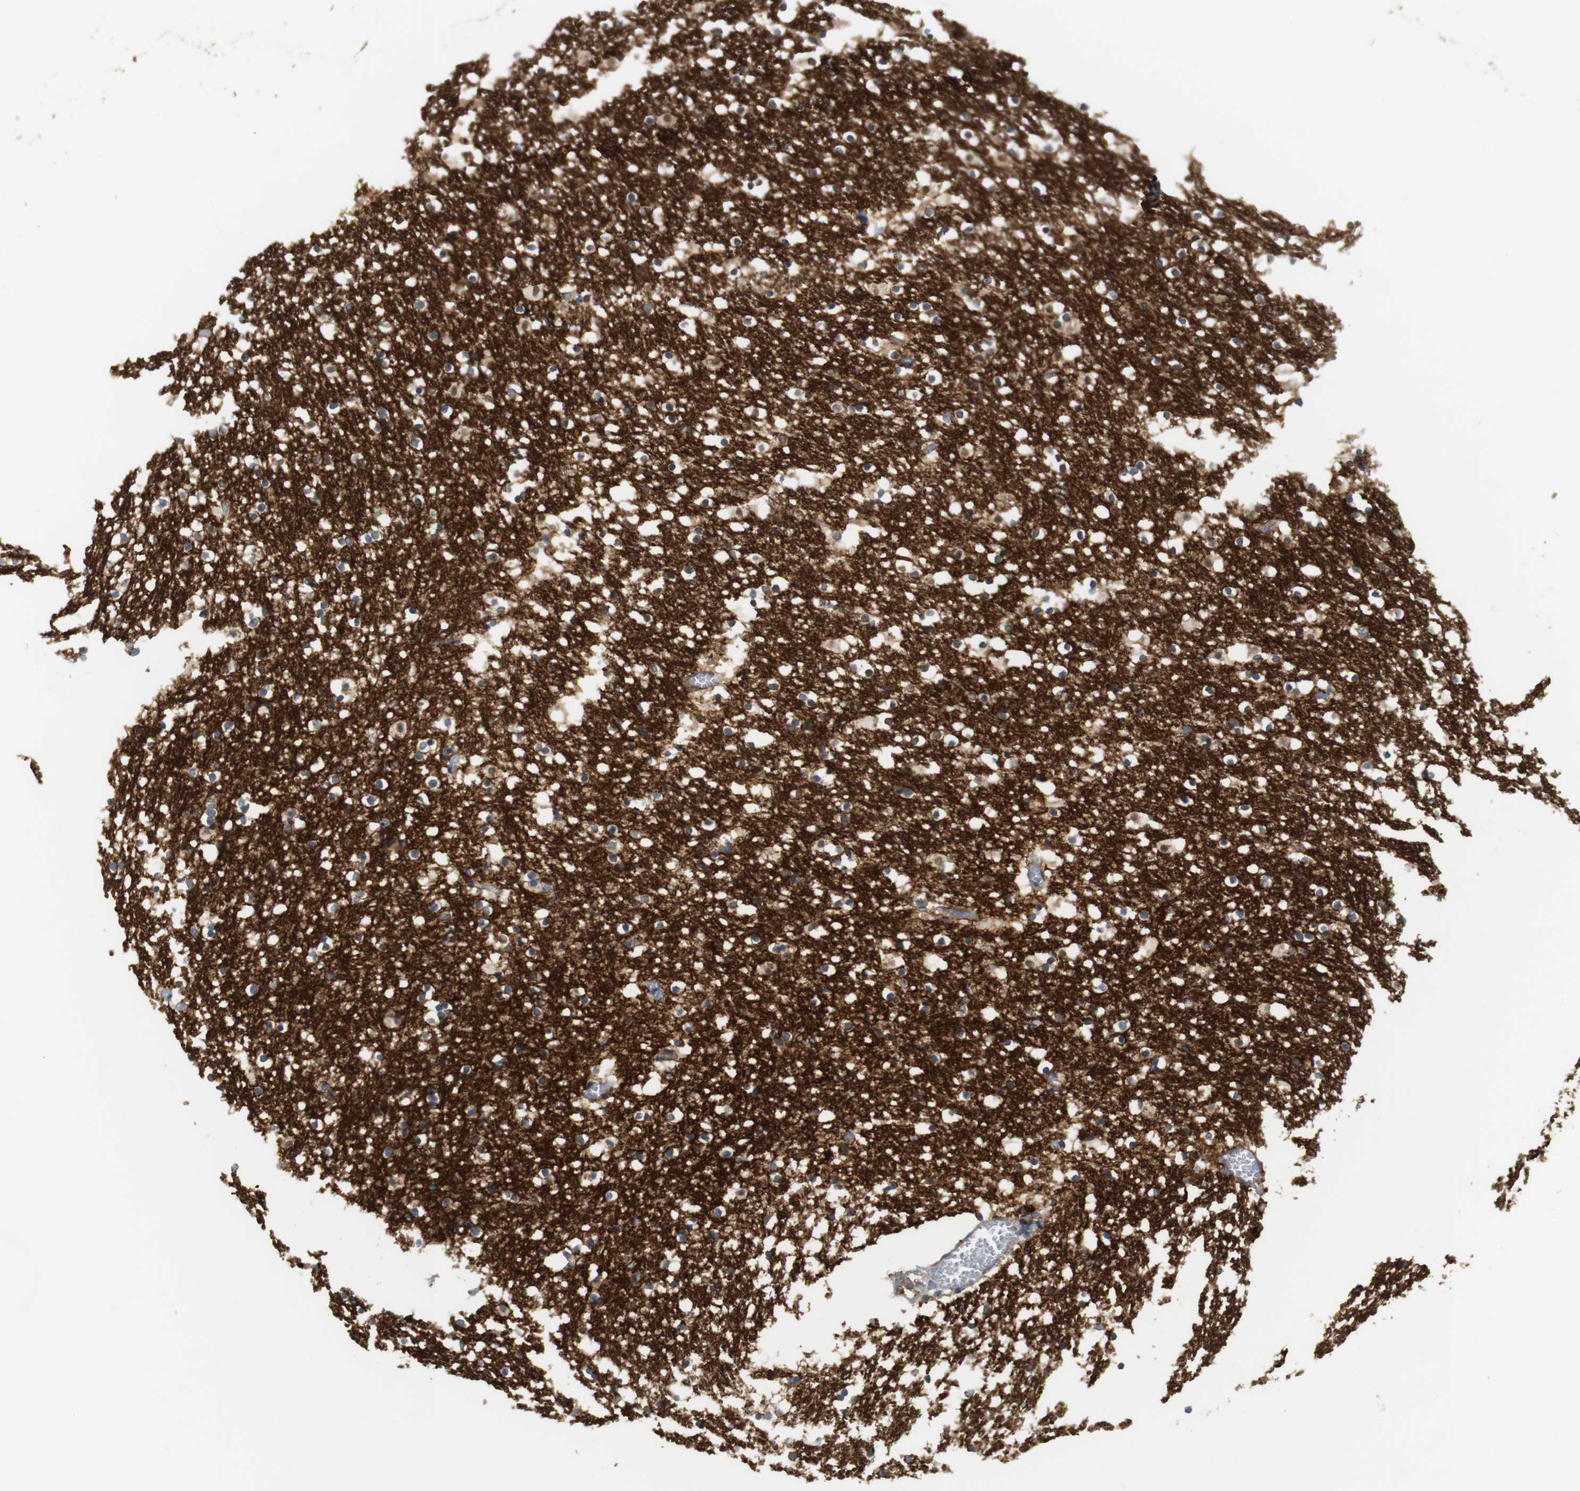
{"staining": {"intensity": "weak", "quantity": "<25%", "location": "cytoplasmic/membranous"}, "tissue": "caudate", "cell_type": "Glial cells", "image_type": "normal", "snomed": [{"axis": "morphology", "description": "Normal tissue, NOS"}, {"axis": "topography", "description": "Lateral ventricle wall"}], "caption": "Immunohistochemical staining of unremarkable human caudate demonstrates no significant expression in glial cells. (DAB (3,3'-diaminobenzidine) IHC, high magnification).", "gene": "SIRPA", "patient": {"sex": "male", "age": 45}}